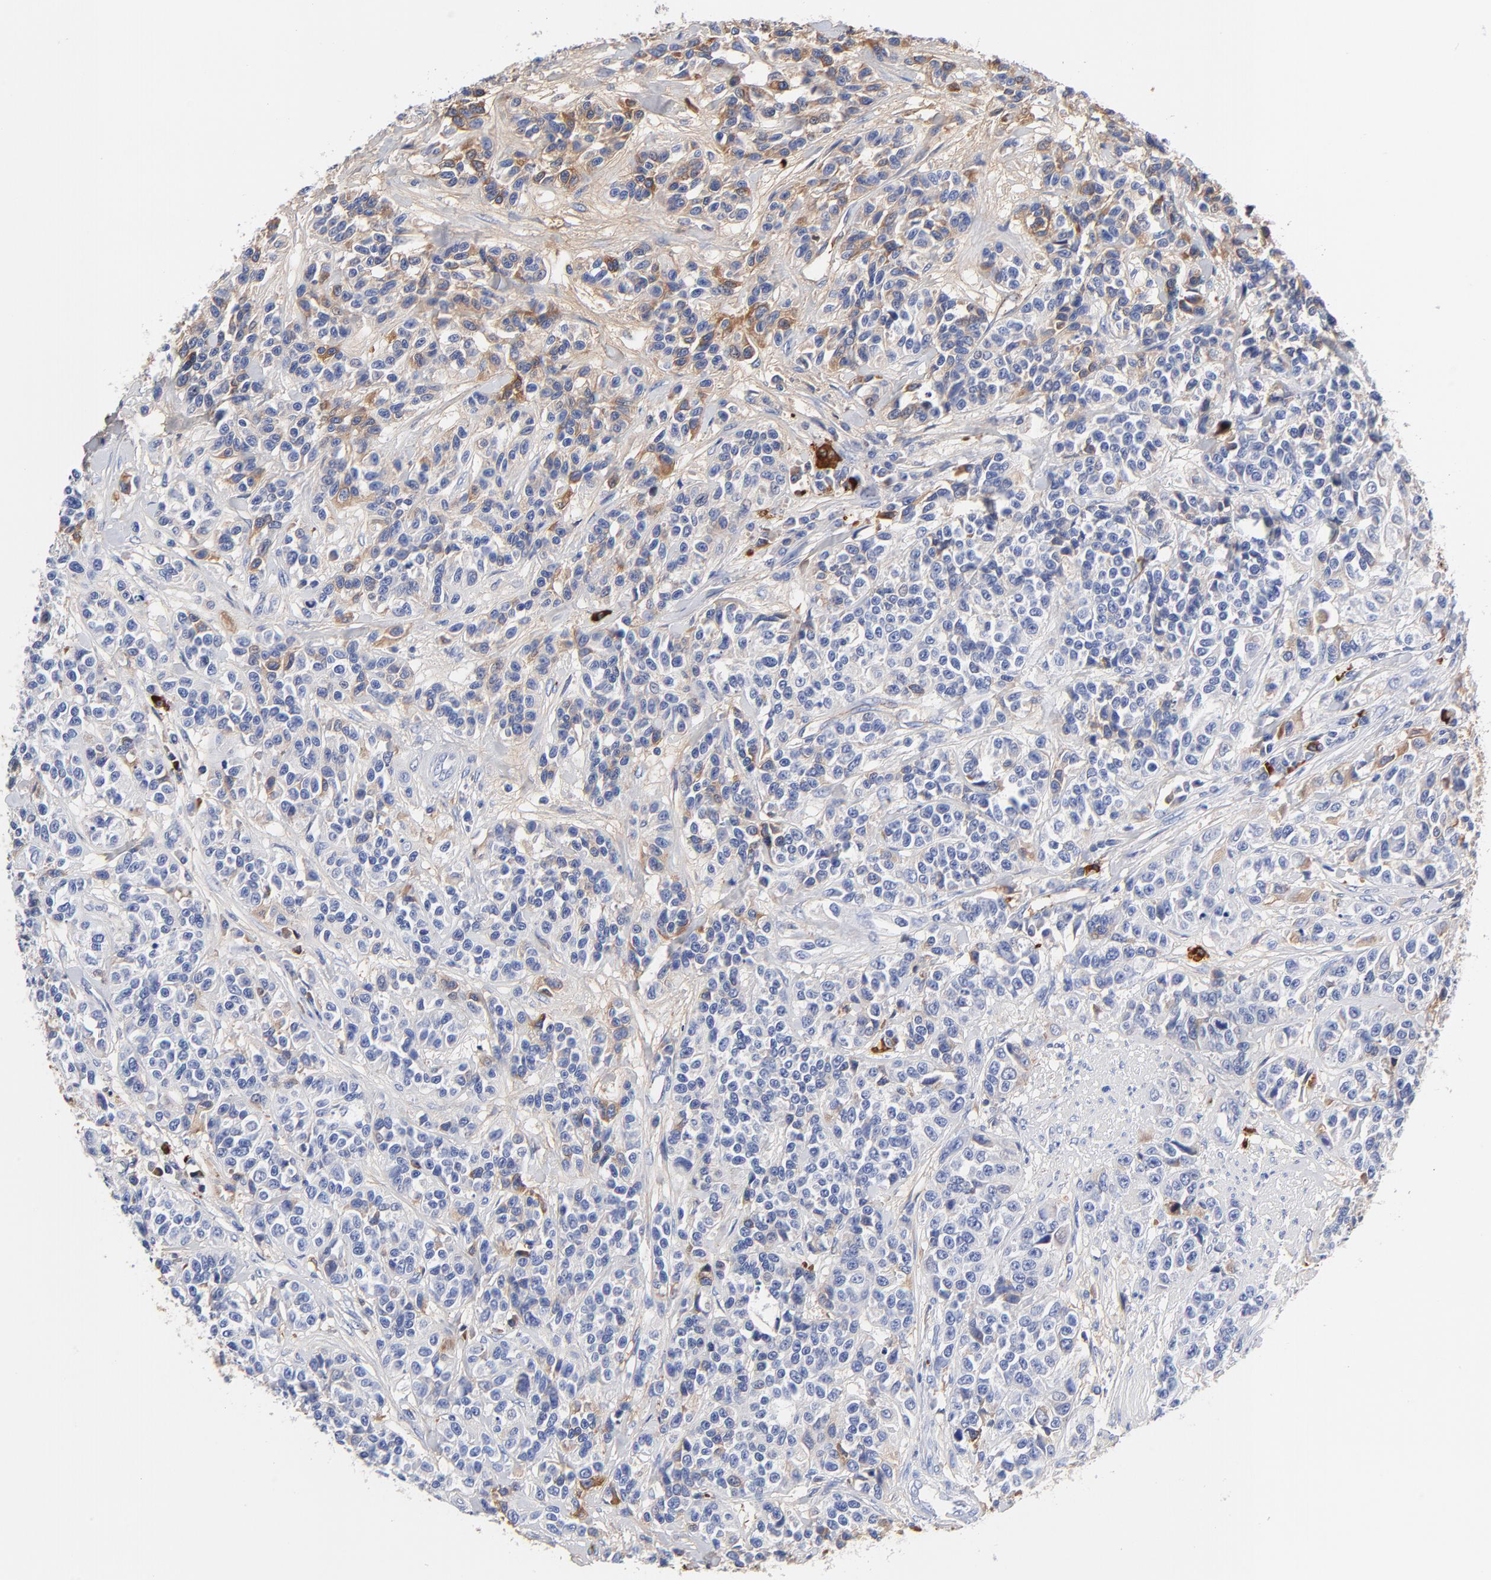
{"staining": {"intensity": "weak", "quantity": "25%-75%", "location": "cytoplasmic/membranous"}, "tissue": "urothelial cancer", "cell_type": "Tumor cells", "image_type": "cancer", "snomed": [{"axis": "morphology", "description": "Urothelial carcinoma, High grade"}, {"axis": "topography", "description": "Urinary bladder"}], "caption": "Urothelial cancer tissue shows weak cytoplasmic/membranous positivity in approximately 25%-75% of tumor cells (DAB IHC with brightfield microscopy, high magnification).", "gene": "IGLV3-10", "patient": {"sex": "female", "age": 81}}